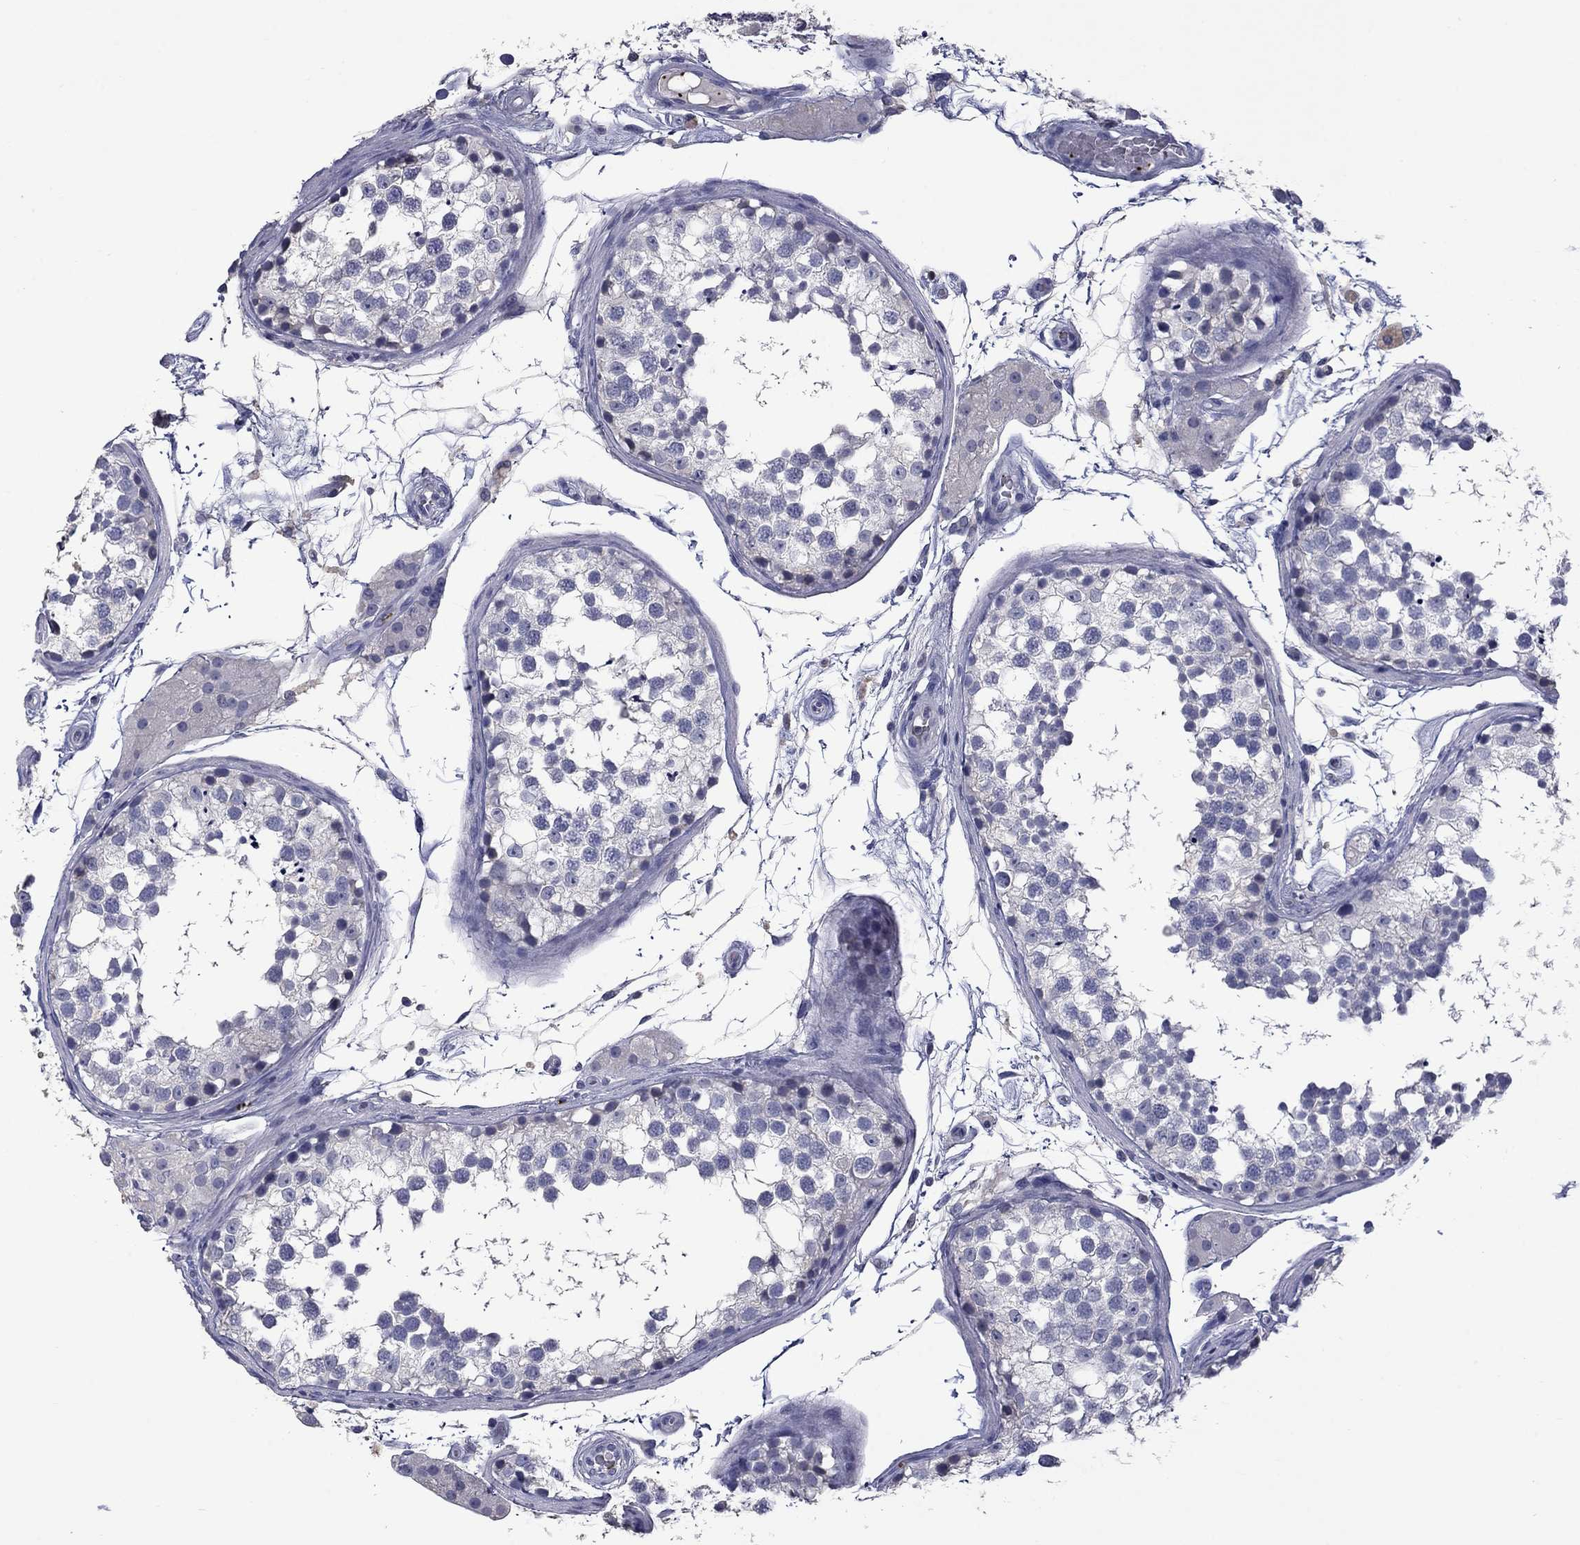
{"staining": {"intensity": "negative", "quantity": "none", "location": "none"}, "tissue": "testis", "cell_type": "Cells in seminiferous ducts", "image_type": "normal", "snomed": [{"axis": "morphology", "description": "Normal tissue, NOS"}, {"axis": "morphology", "description": "Seminoma, NOS"}, {"axis": "topography", "description": "Testis"}], "caption": "A histopathology image of testis stained for a protein shows no brown staining in cells in seminiferous ducts.", "gene": "PLEK", "patient": {"sex": "male", "age": 65}}